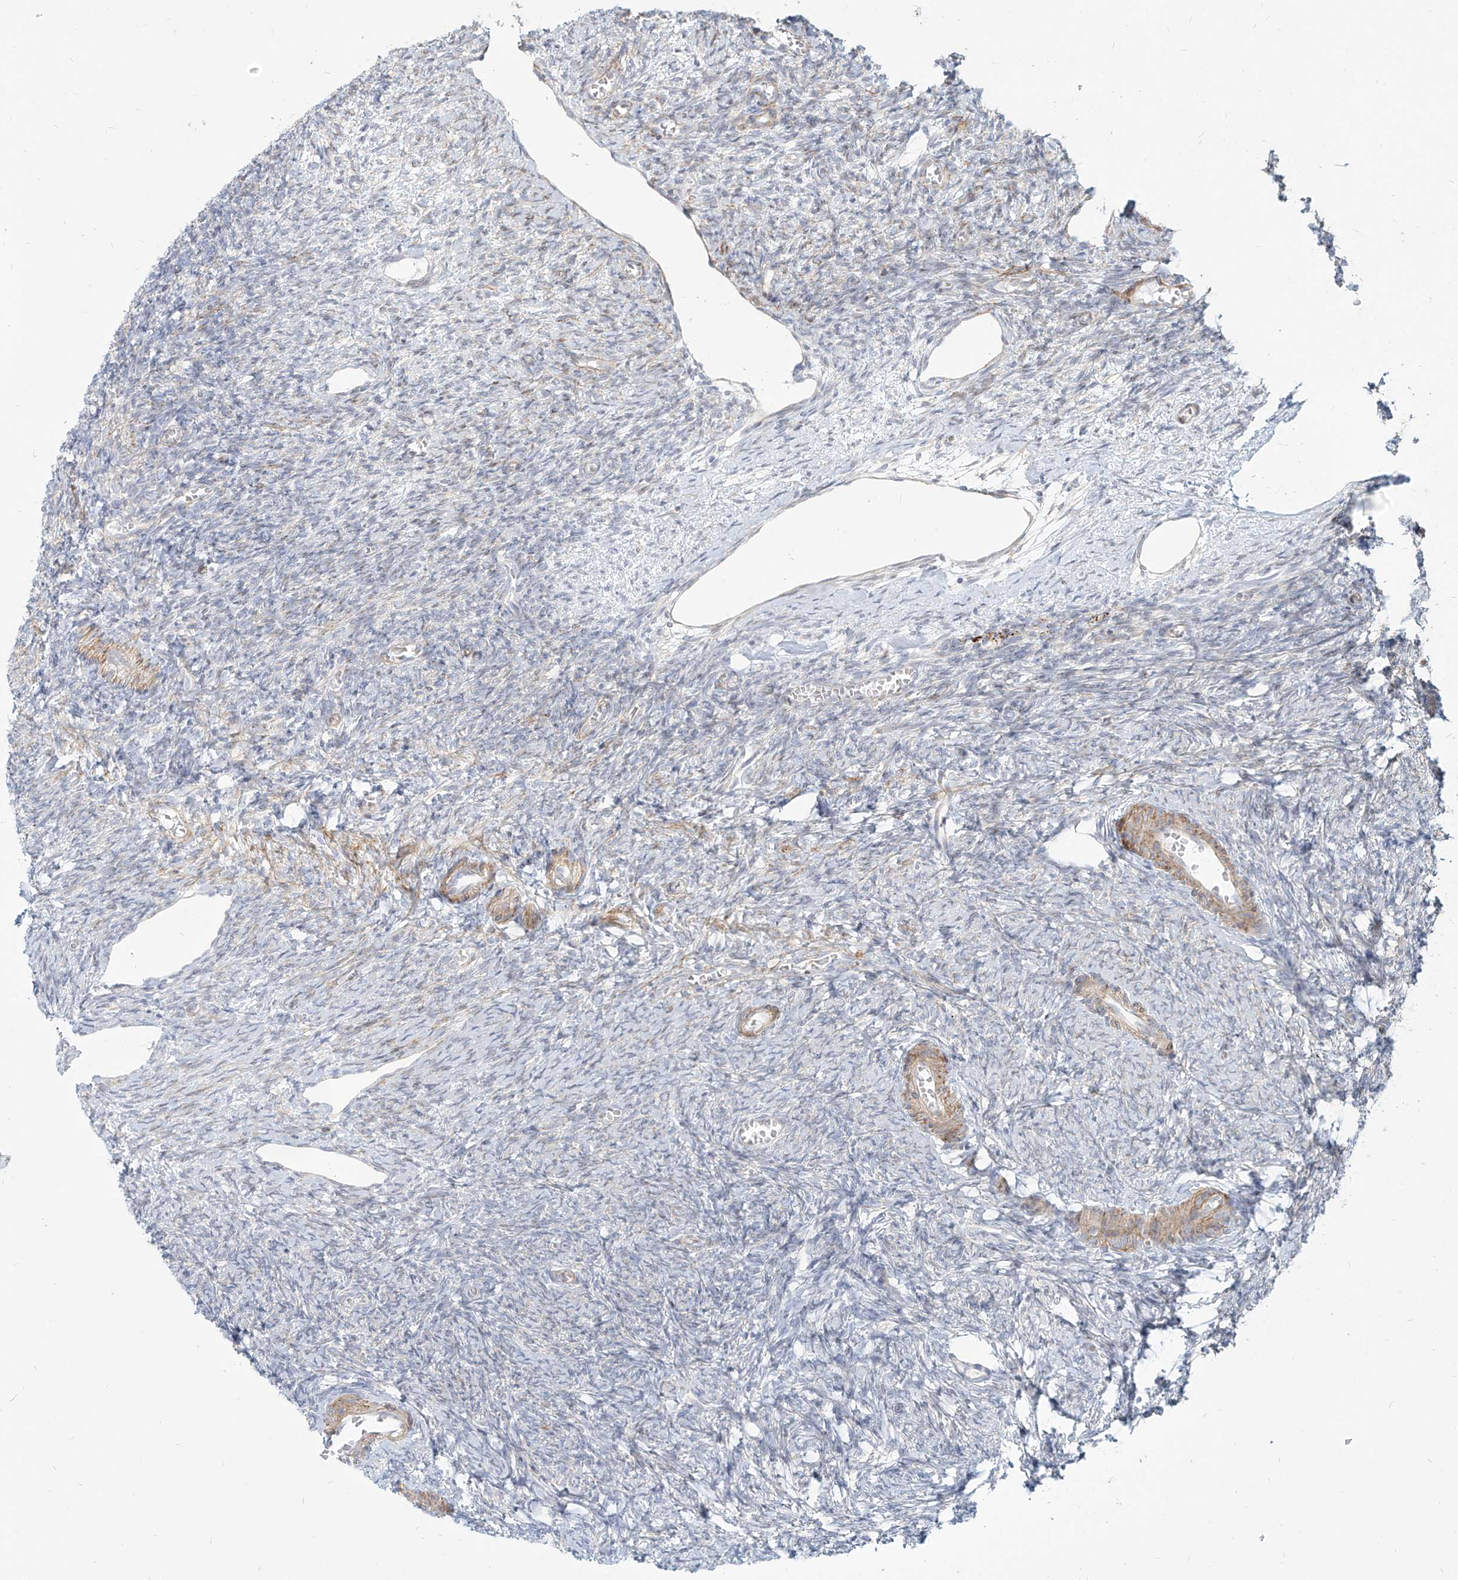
{"staining": {"intensity": "negative", "quantity": "none", "location": "none"}, "tissue": "ovary", "cell_type": "Ovarian stroma cells", "image_type": "normal", "snomed": [{"axis": "morphology", "description": "Normal tissue, NOS"}, {"axis": "topography", "description": "Ovary"}], "caption": "Normal ovary was stained to show a protein in brown. There is no significant expression in ovarian stroma cells. Nuclei are stained in blue.", "gene": "ITPKB", "patient": {"sex": "female", "age": 27}}